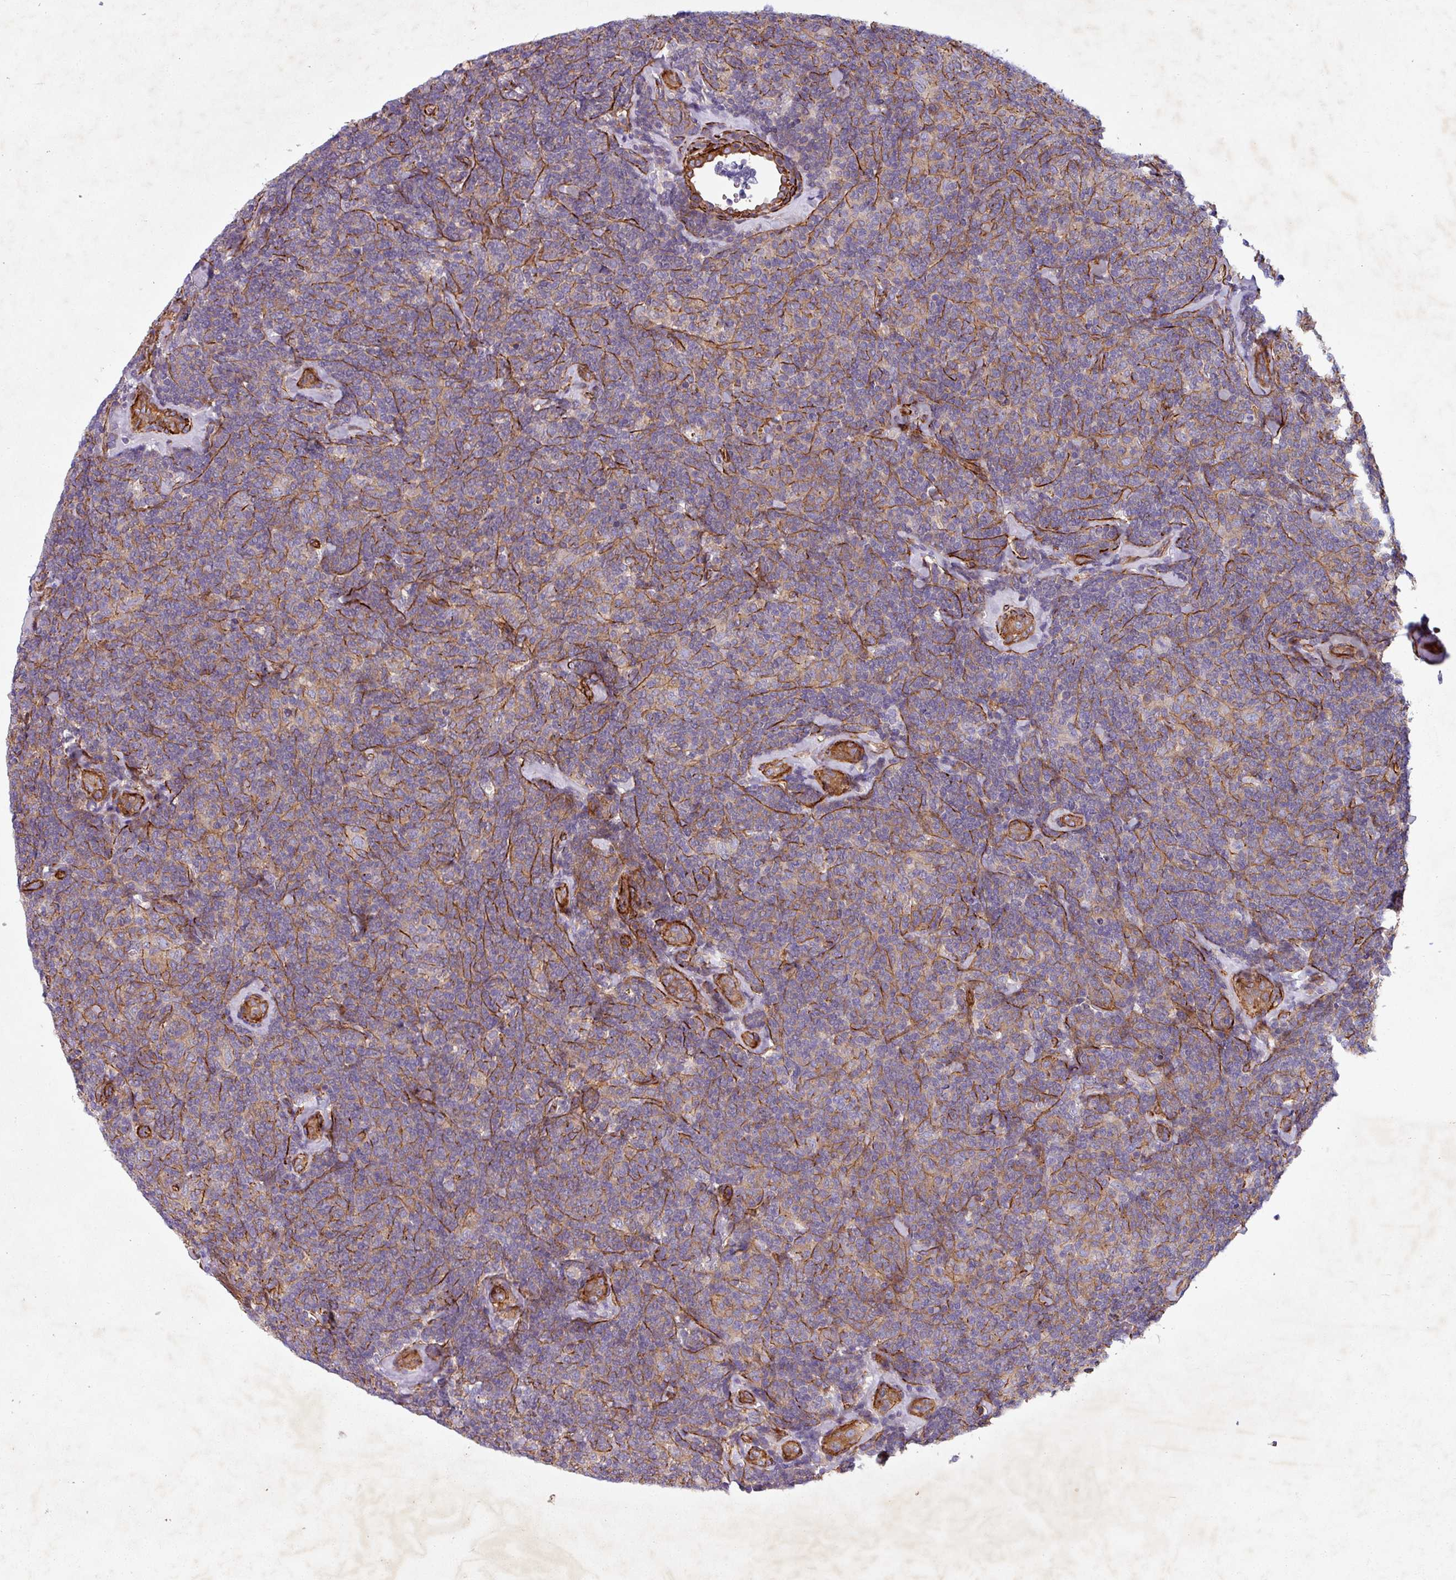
{"staining": {"intensity": "negative", "quantity": "none", "location": "none"}, "tissue": "lymphoma", "cell_type": "Tumor cells", "image_type": "cancer", "snomed": [{"axis": "morphology", "description": "Malignant lymphoma, non-Hodgkin's type, Low grade"}, {"axis": "topography", "description": "Lymph node"}], "caption": "High magnification brightfield microscopy of low-grade malignant lymphoma, non-Hodgkin's type stained with DAB (3,3'-diaminobenzidine) (brown) and counterstained with hematoxylin (blue): tumor cells show no significant expression. Brightfield microscopy of immunohistochemistry (IHC) stained with DAB (brown) and hematoxylin (blue), captured at high magnification.", "gene": "ATP2C2", "patient": {"sex": "female", "age": 56}}